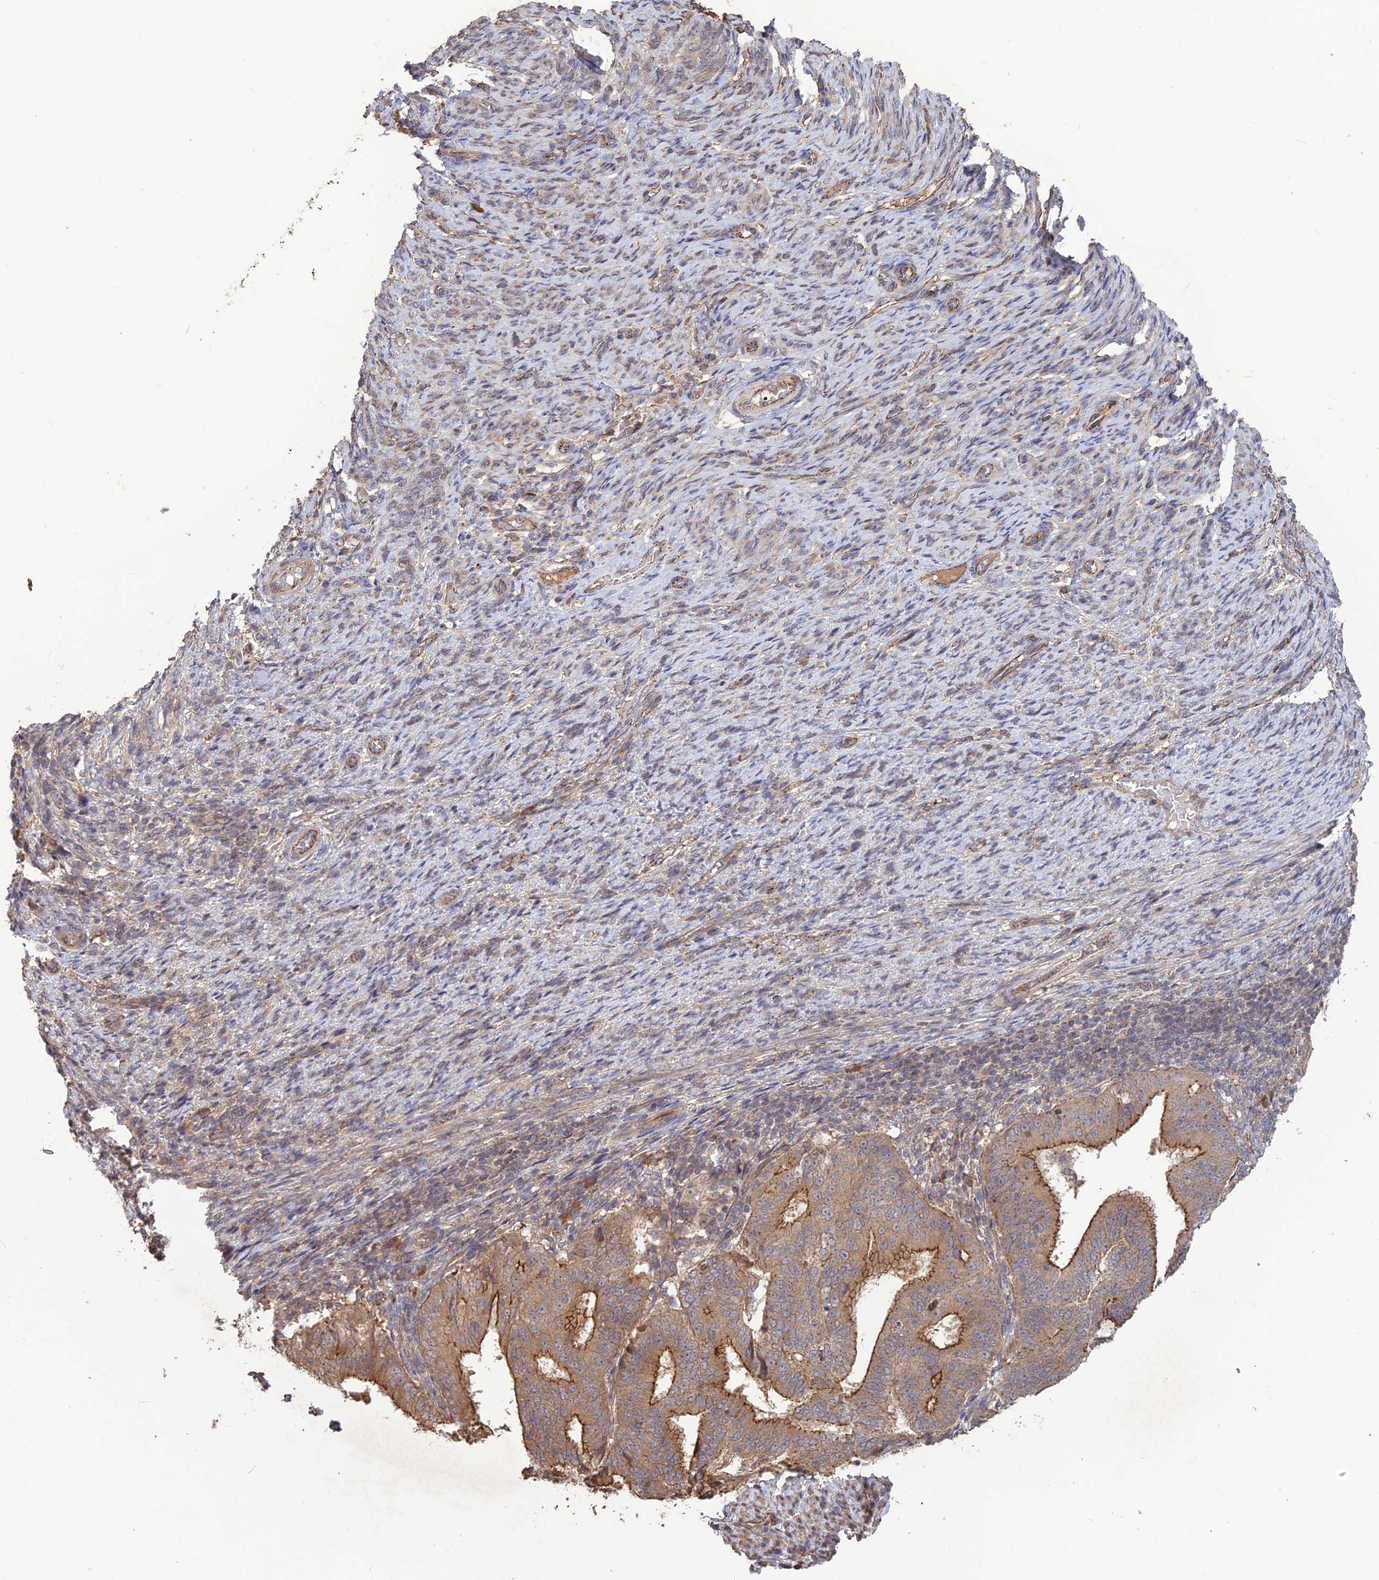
{"staining": {"intensity": "strong", "quantity": ">75%", "location": "cytoplasmic/membranous"}, "tissue": "endometrial cancer", "cell_type": "Tumor cells", "image_type": "cancer", "snomed": [{"axis": "morphology", "description": "Adenocarcinoma, NOS"}, {"axis": "topography", "description": "Endometrium"}], "caption": "Endometrial adenocarcinoma stained for a protein shows strong cytoplasmic/membranous positivity in tumor cells.", "gene": "ARHGAP40", "patient": {"sex": "female", "age": 70}}